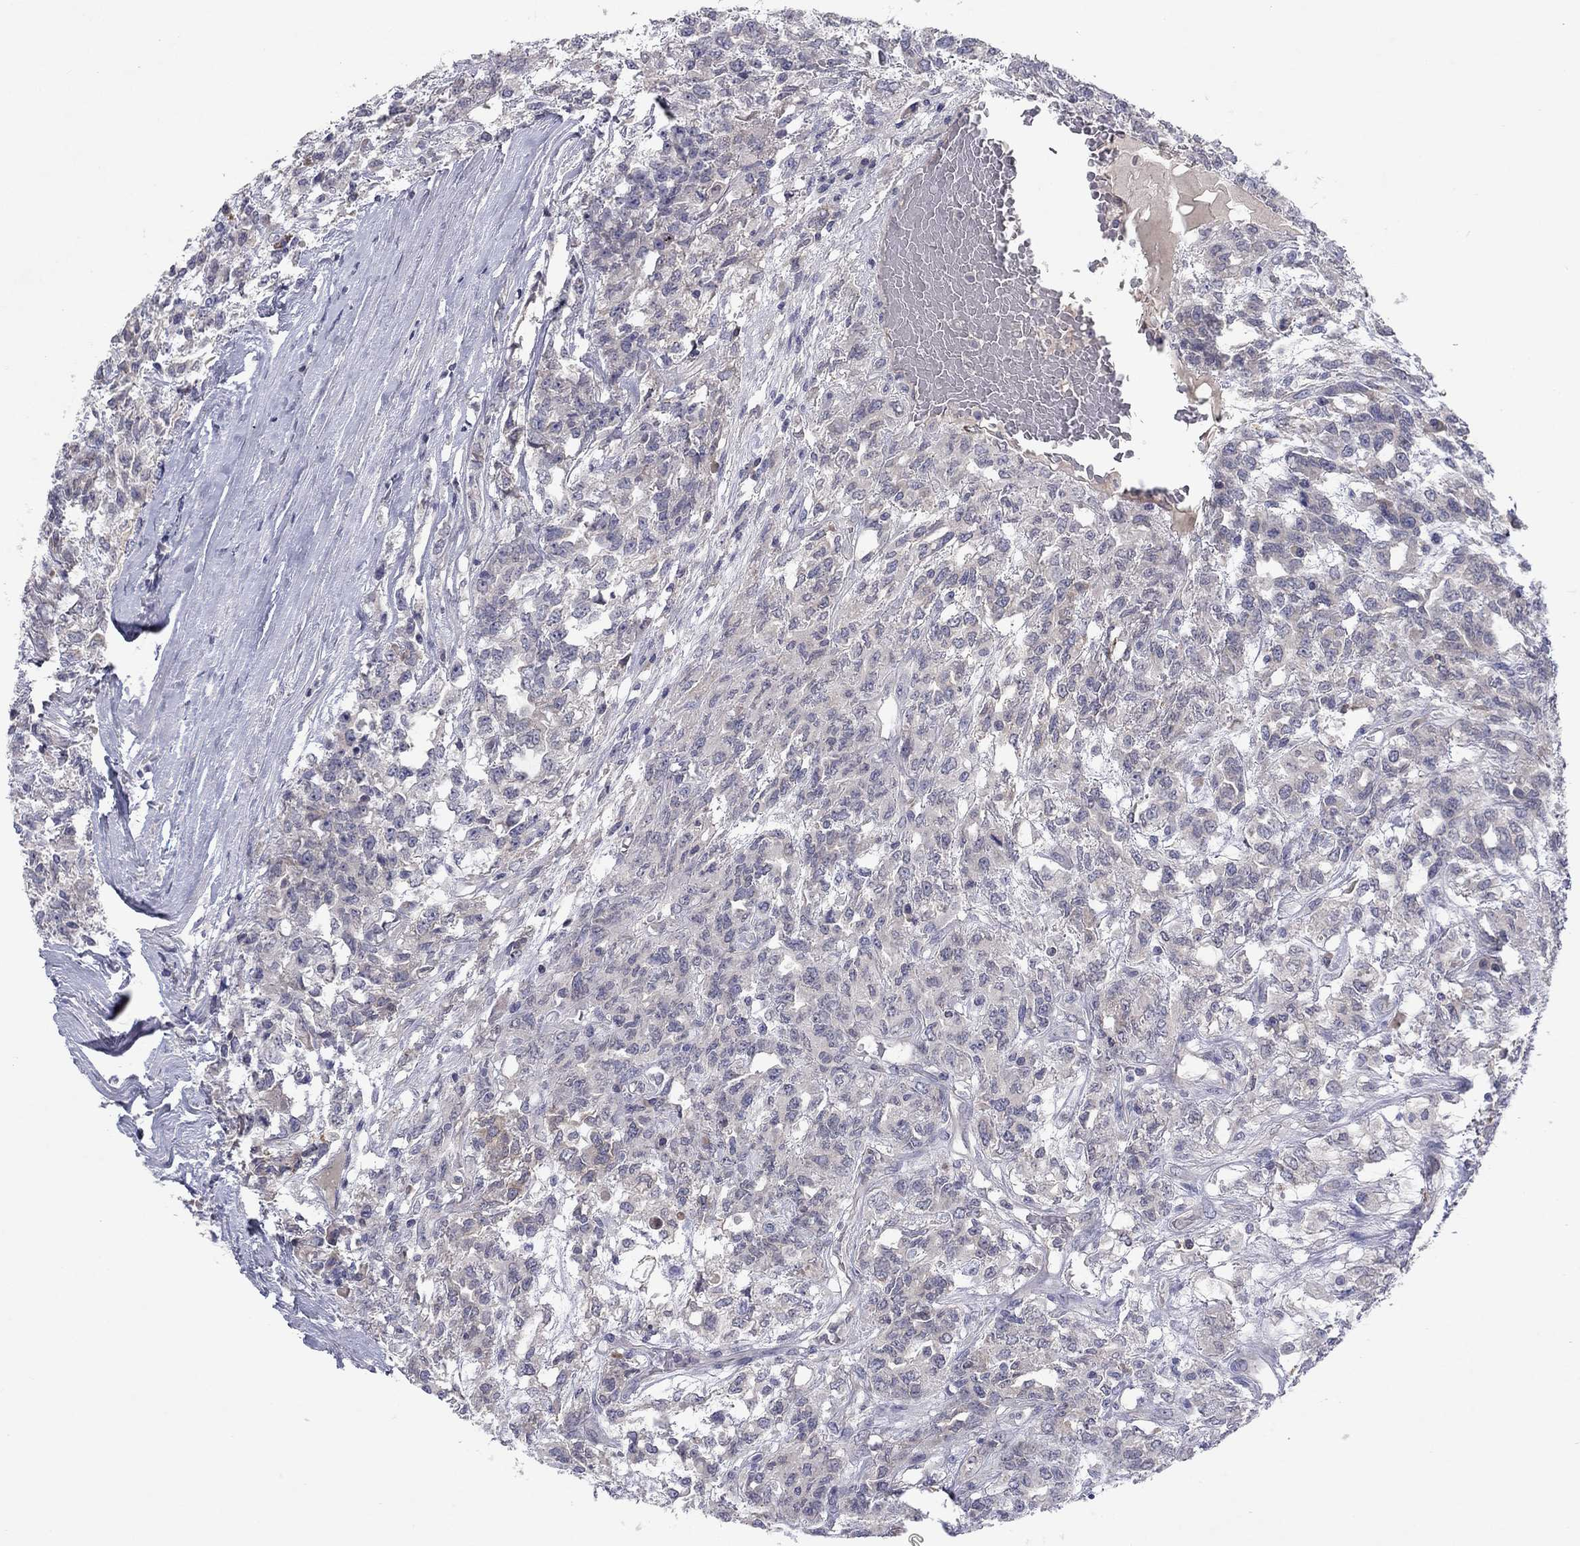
{"staining": {"intensity": "negative", "quantity": "none", "location": "none"}, "tissue": "testis cancer", "cell_type": "Tumor cells", "image_type": "cancer", "snomed": [{"axis": "morphology", "description": "Seminoma, NOS"}, {"axis": "topography", "description": "Testis"}], "caption": "Tumor cells show no significant positivity in seminoma (testis).", "gene": "CACNA1A", "patient": {"sex": "male", "age": 52}}